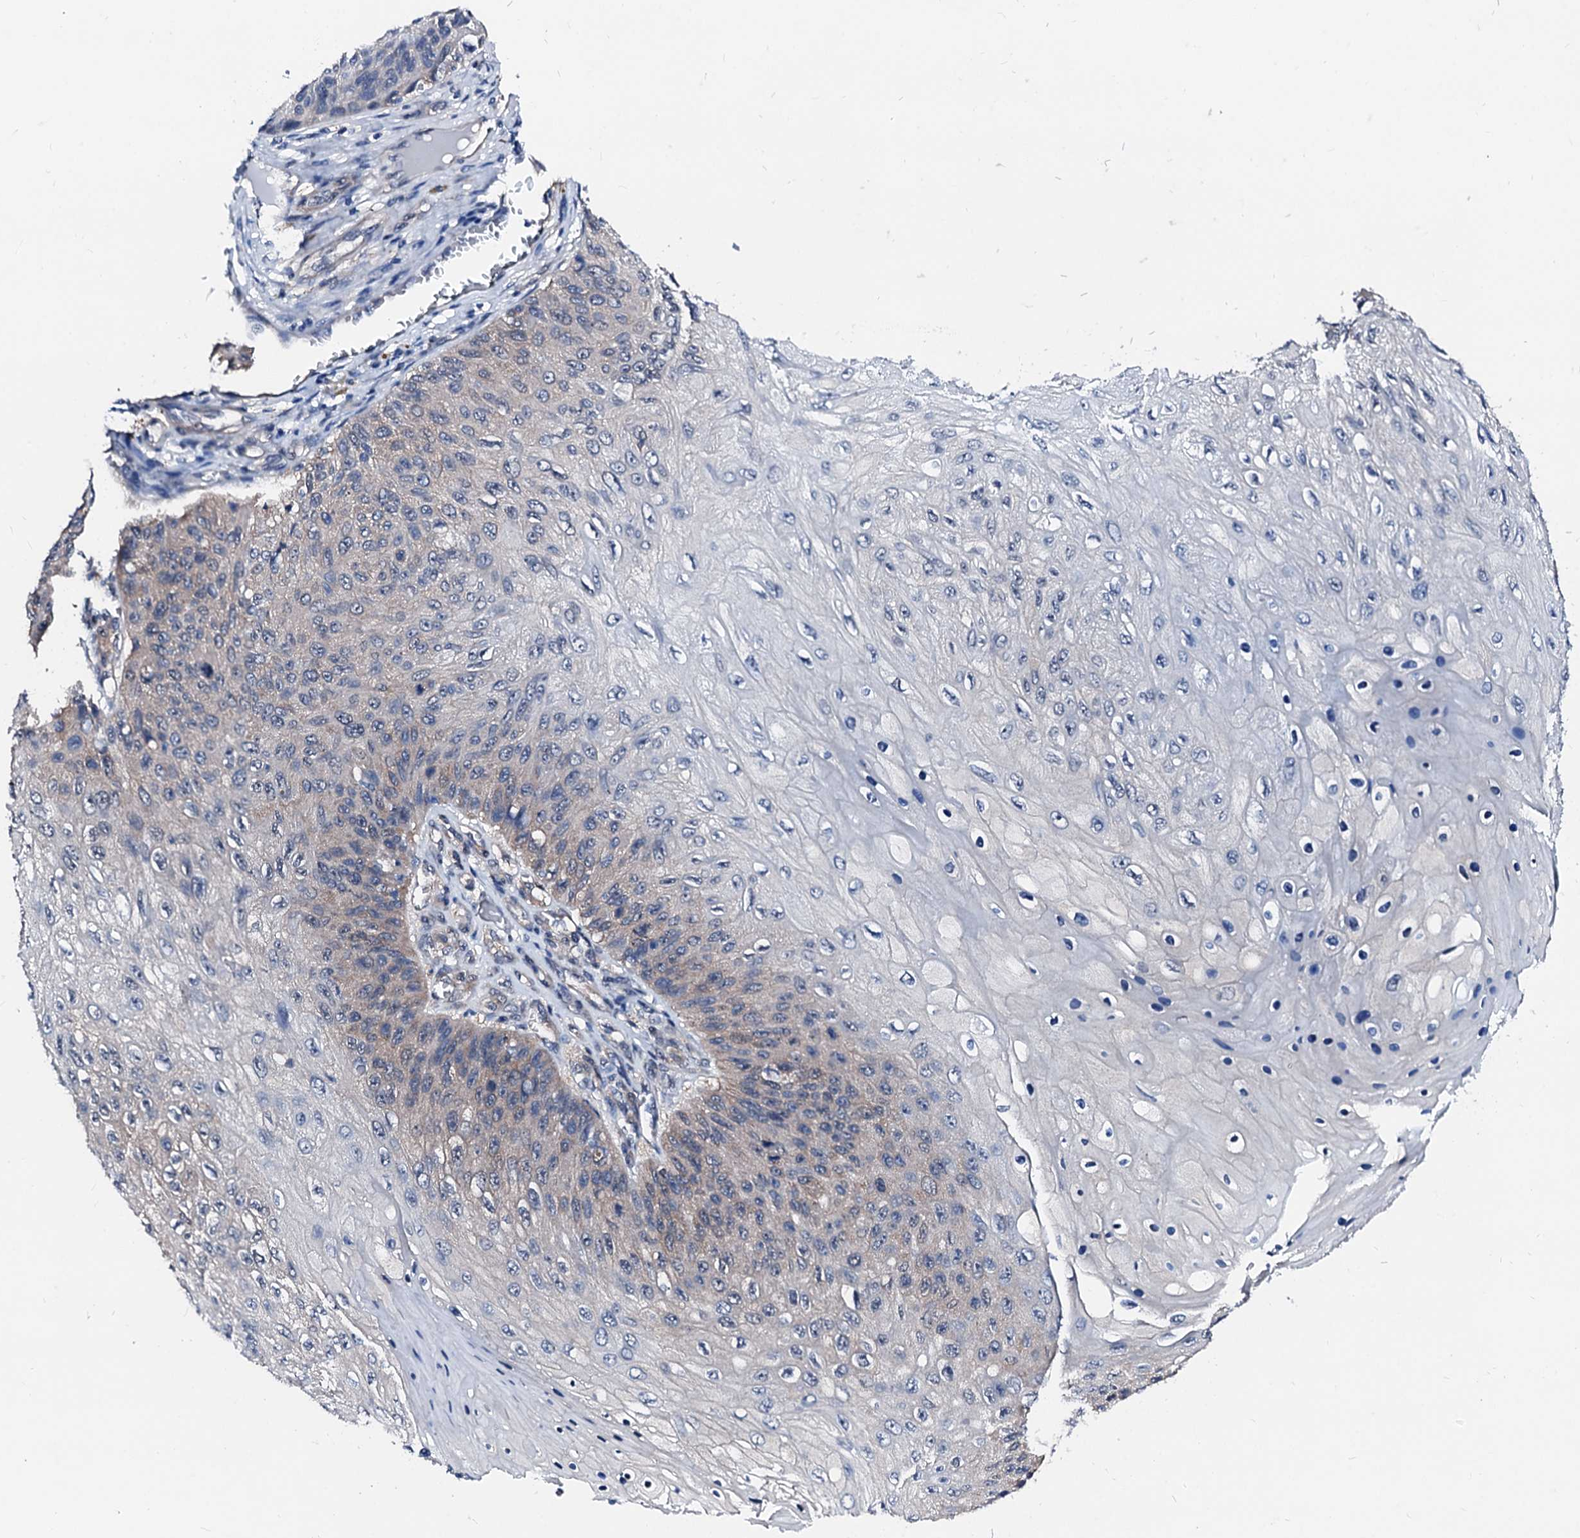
{"staining": {"intensity": "weak", "quantity": "<25%", "location": "cytoplasmic/membranous"}, "tissue": "skin cancer", "cell_type": "Tumor cells", "image_type": "cancer", "snomed": [{"axis": "morphology", "description": "Squamous cell carcinoma, NOS"}, {"axis": "topography", "description": "Skin"}], "caption": "Human squamous cell carcinoma (skin) stained for a protein using immunohistochemistry demonstrates no positivity in tumor cells.", "gene": "CSN2", "patient": {"sex": "female", "age": 88}}